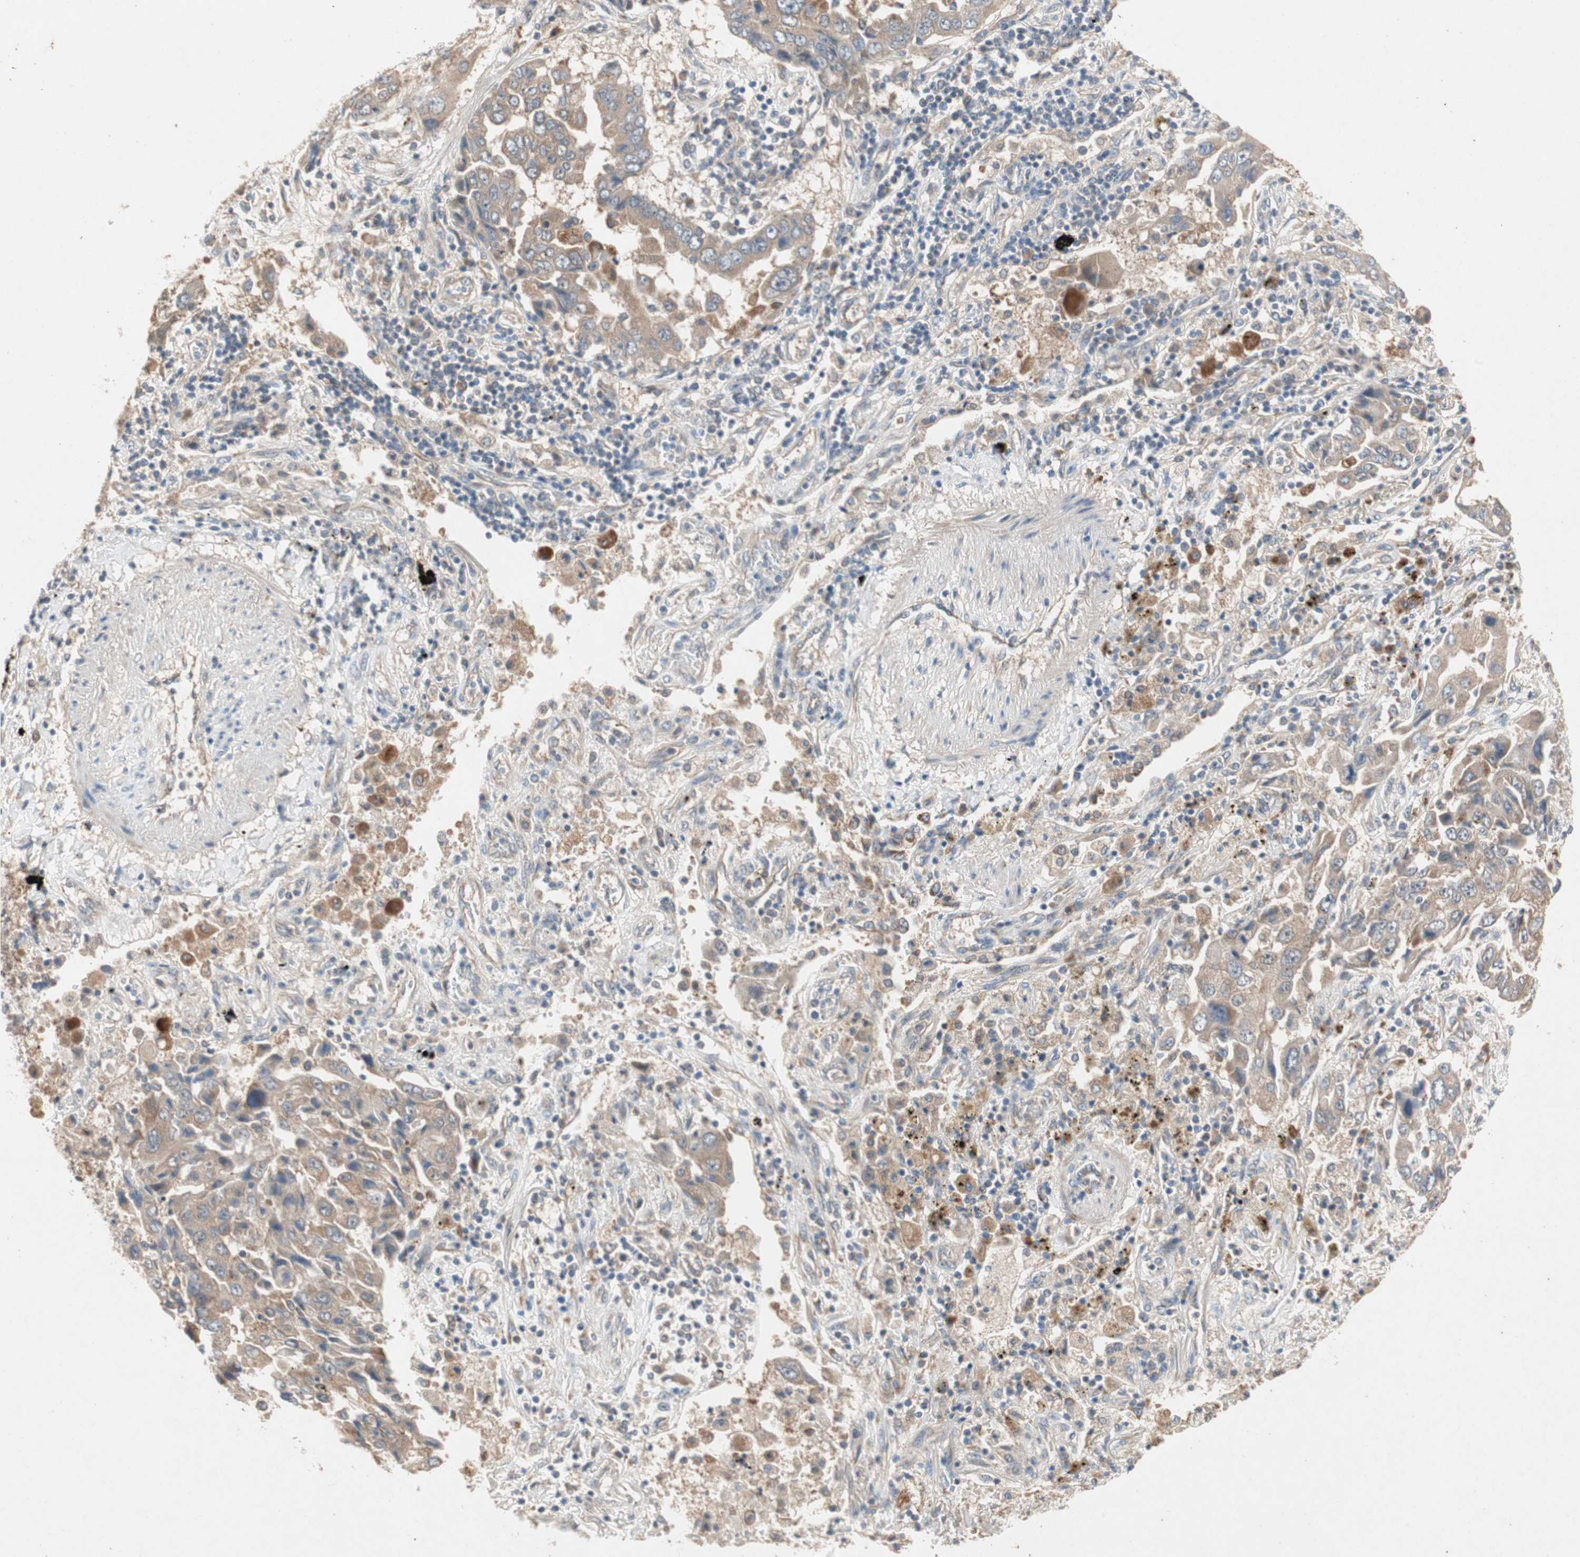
{"staining": {"intensity": "moderate", "quantity": ">75%", "location": "cytoplasmic/membranous"}, "tissue": "lung cancer", "cell_type": "Tumor cells", "image_type": "cancer", "snomed": [{"axis": "morphology", "description": "Adenocarcinoma, NOS"}, {"axis": "topography", "description": "Lung"}], "caption": "There is medium levels of moderate cytoplasmic/membranous staining in tumor cells of lung cancer, as demonstrated by immunohistochemical staining (brown color).", "gene": "NCLN", "patient": {"sex": "female", "age": 65}}